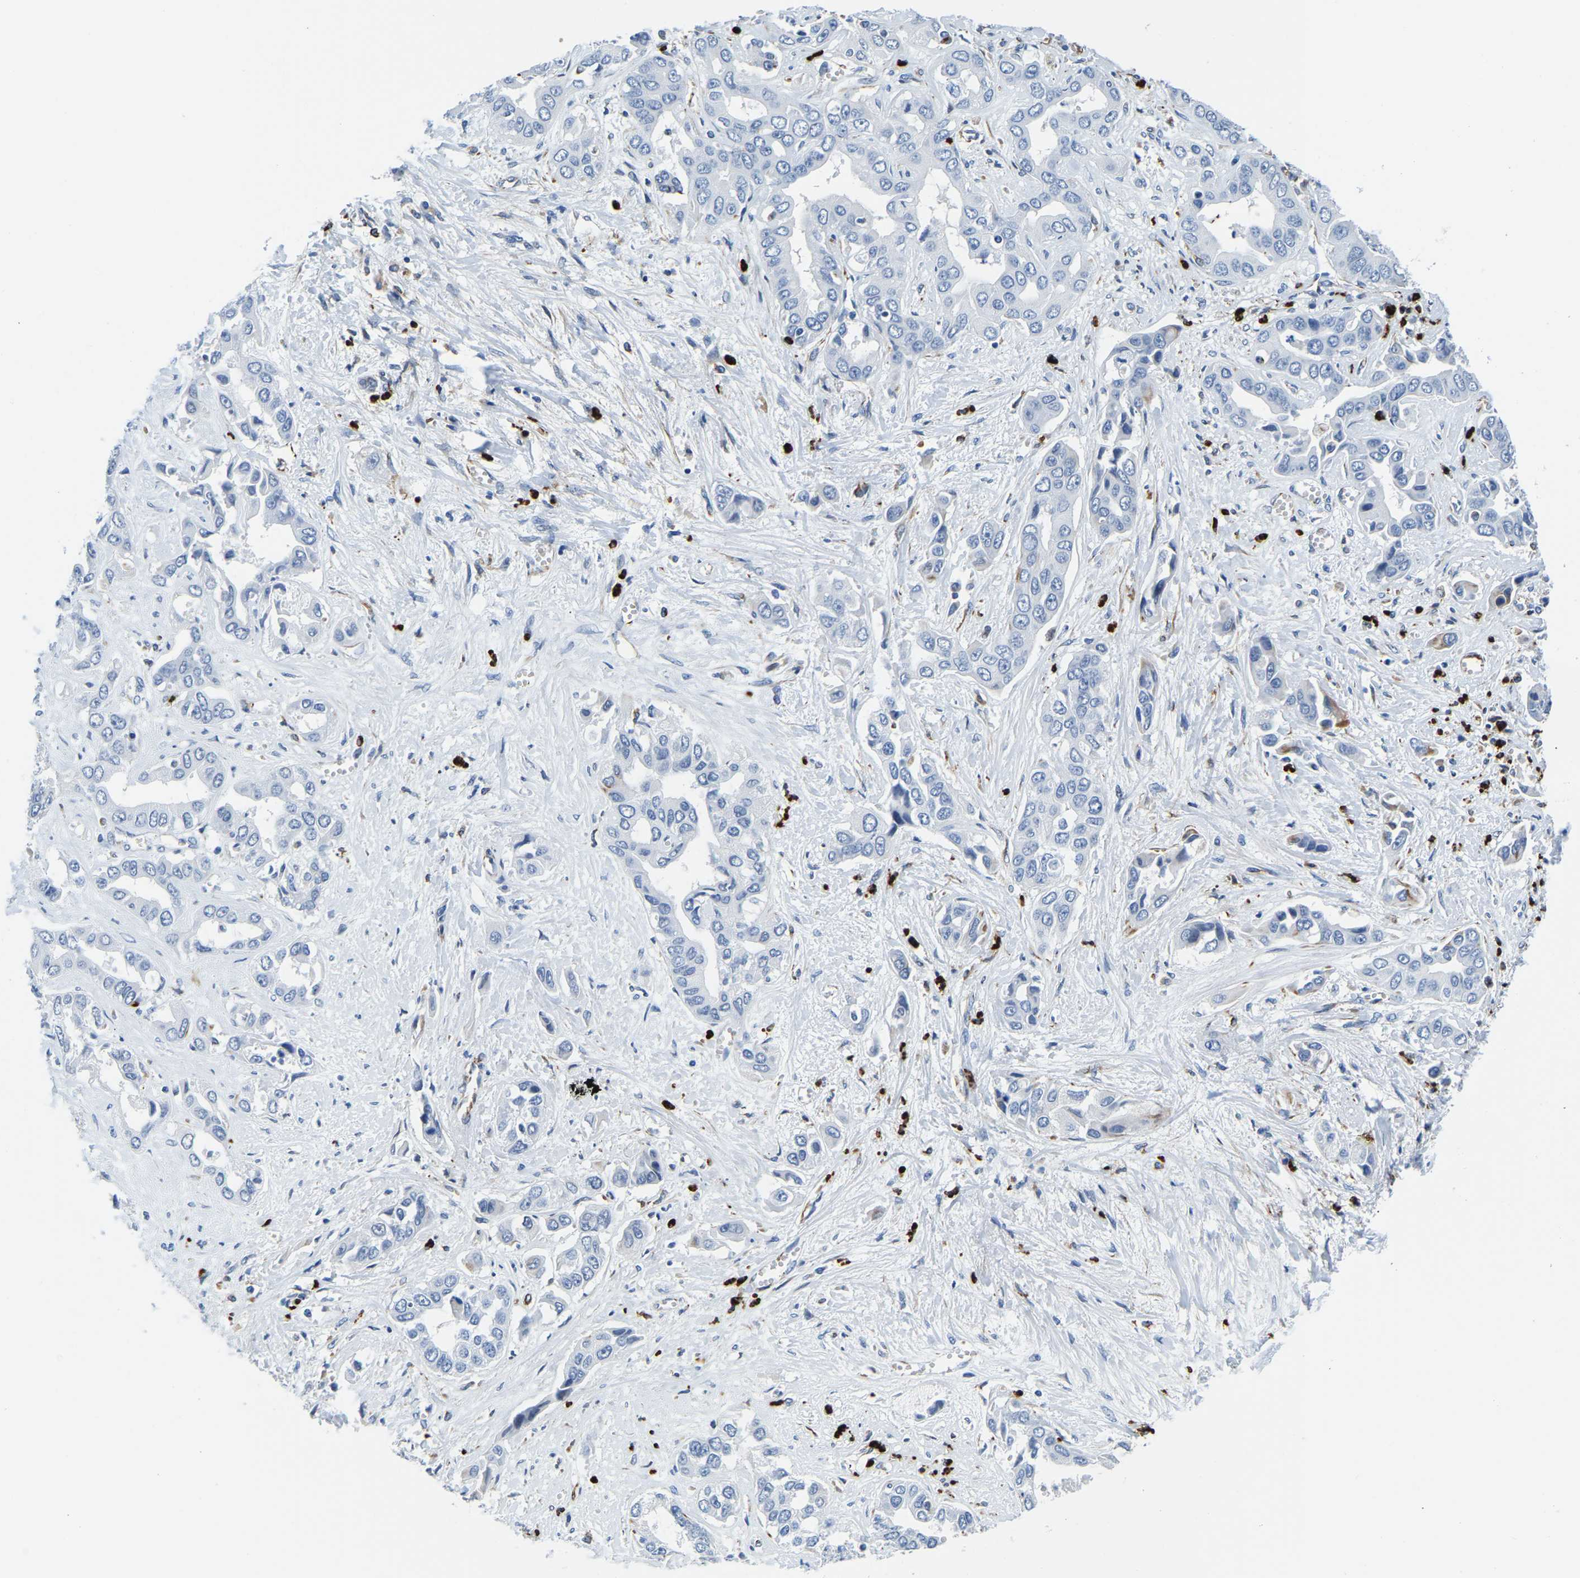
{"staining": {"intensity": "negative", "quantity": "none", "location": "none"}, "tissue": "liver cancer", "cell_type": "Tumor cells", "image_type": "cancer", "snomed": [{"axis": "morphology", "description": "Cholangiocarcinoma"}, {"axis": "topography", "description": "Liver"}], "caption": "This is an immunohistochemistry image of liver cholangiocarcinoma. There is no expression in tumor cells.", "gene": "MS4A3", "patient": {"sex": "female", "age": 52}}